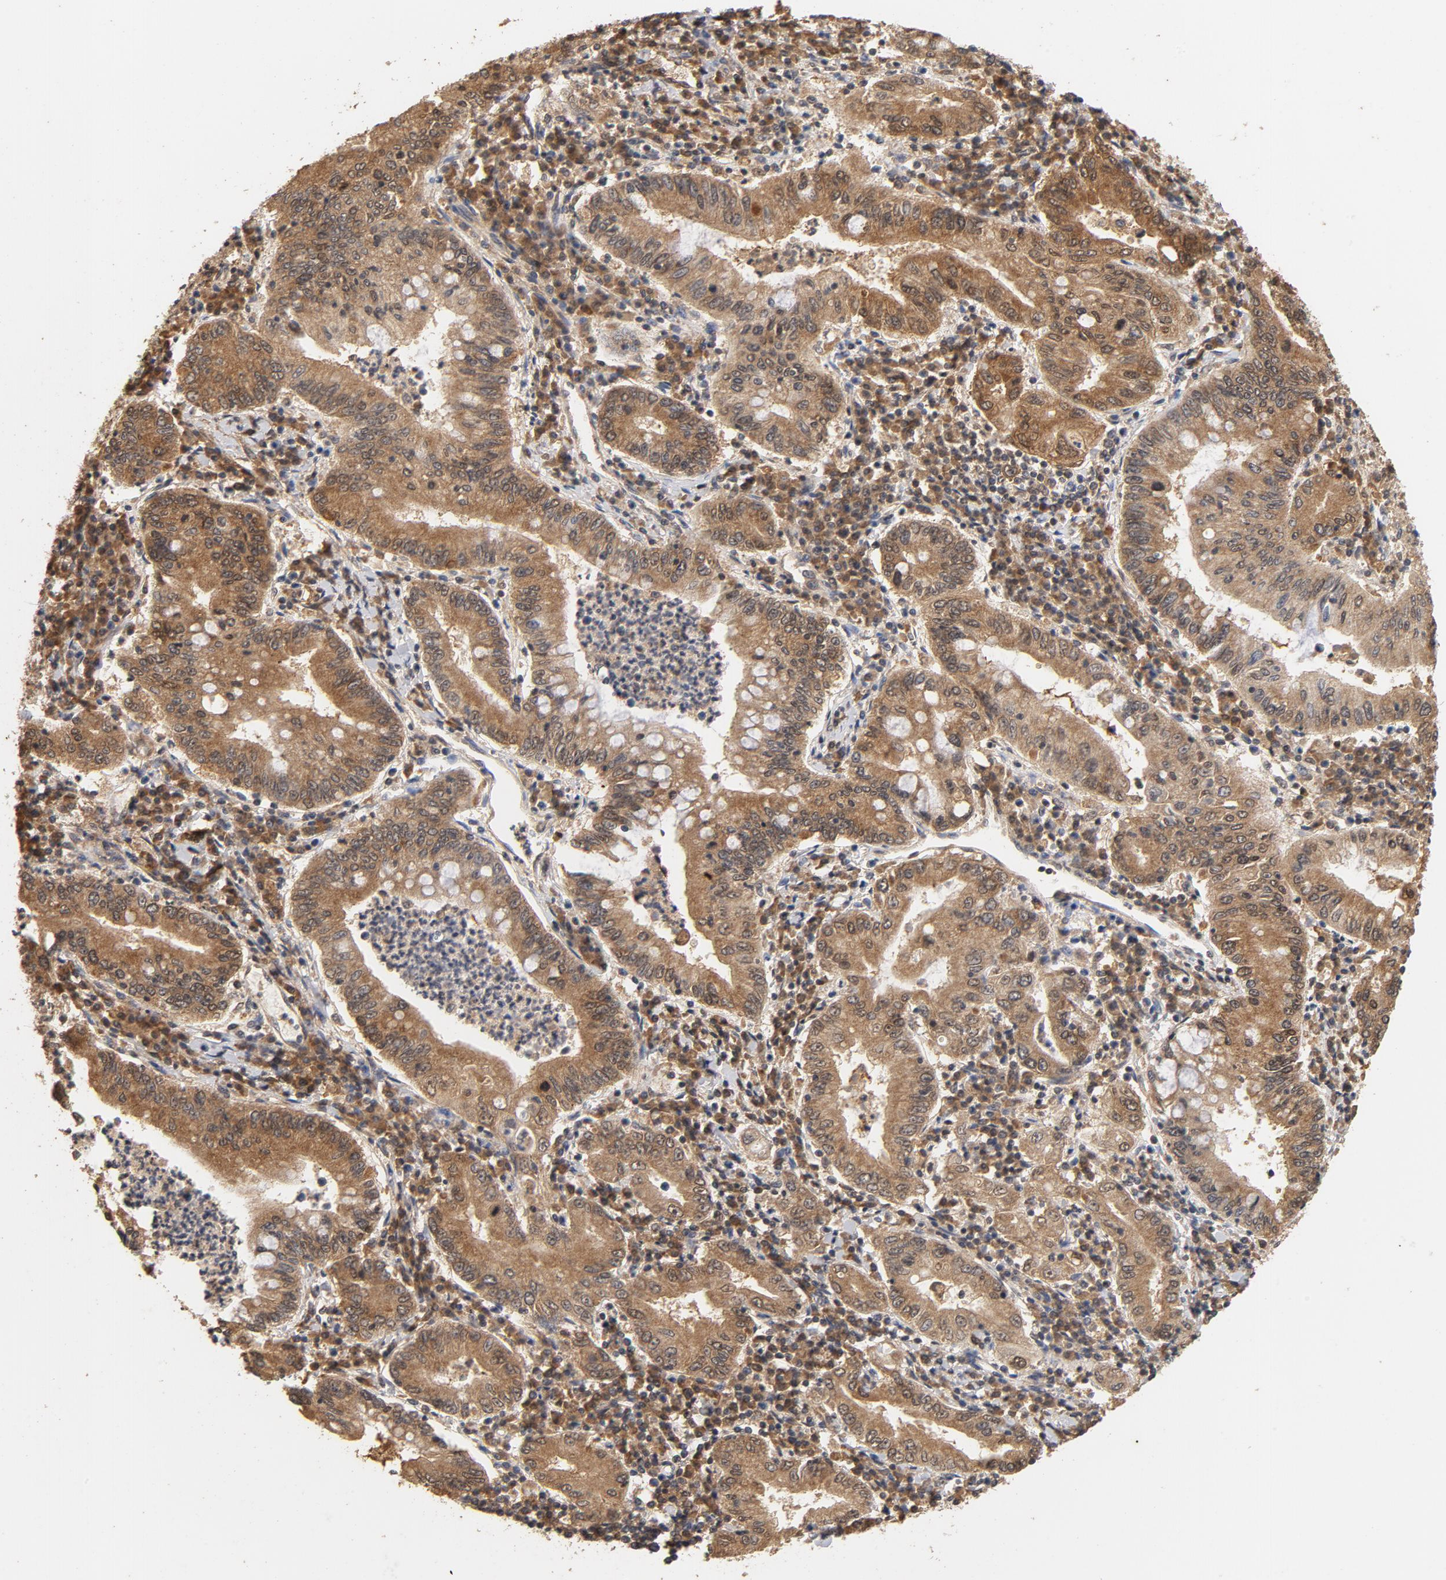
{"staining": {"intensity": "moderate", "quantity": ">75%", "location": "cytoplasmic/membranous"}, "tissue": "stomach cancer", "cell_type": "Tumor cells", "image_type": "cancer", "snomed": [{"axis": "morphology", "description": "Normal tissue, NOS"}, {"axis": "morphology", "description": "Adenocarcinoma, NOS"}, {"axis": "topography", "description": "Esophagus"}, {"axis": "topography", "description": "Stomach, upper"}, {"axis": "topography", "description": "Peripheral nerve tissue"}], "caption": "This photomicrograph exhibits stomach cancer stained with immunohistochemistry to label a protein in brown. The cytoplasmic/membranous of tumor cells show moderate positivity for the protein. Nuclei are counter-stained blue.", "gene": "DDX6", "patient": {"sex": "male", "age": 62}}